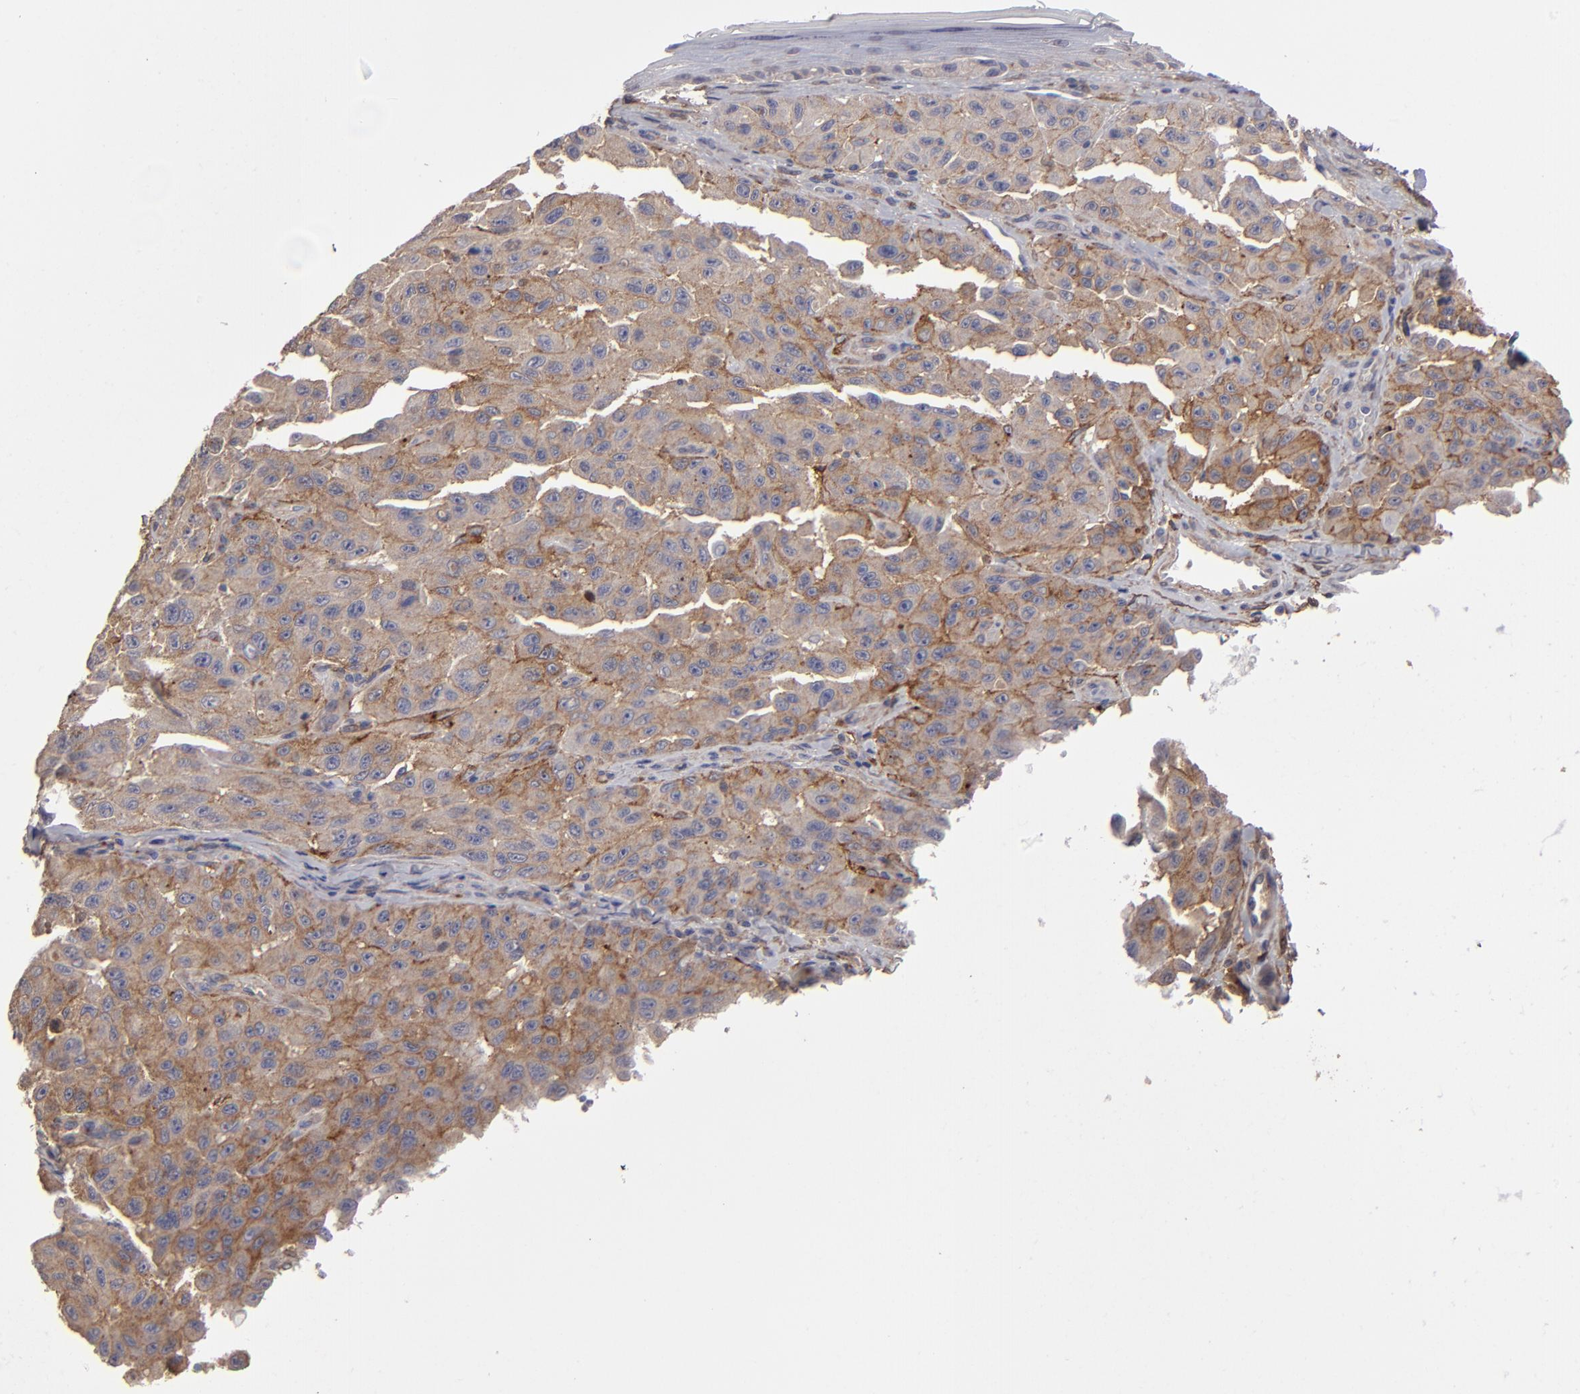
{"staining": {"intensity": "moderate", "quantity": ">75%", "location": "cytoplasmic/membranous"}, "tissue": "melanoma", "cell_type": "Tumor cells", "image_type": "cancer", "snomed": [{"axis": "morphology", "description": "Malignant melanoma, NOS"}, {"axis": "topography", "description": "Skin"}], "caption": "Immunohistochemical staining of malignant melanoma displays medium levels of moderate cytoplasmic/membranous protein positivity in about >75% of tumor cells.", "gene": "ITGB5", "patient": {"sex": "male", "age": 30}}